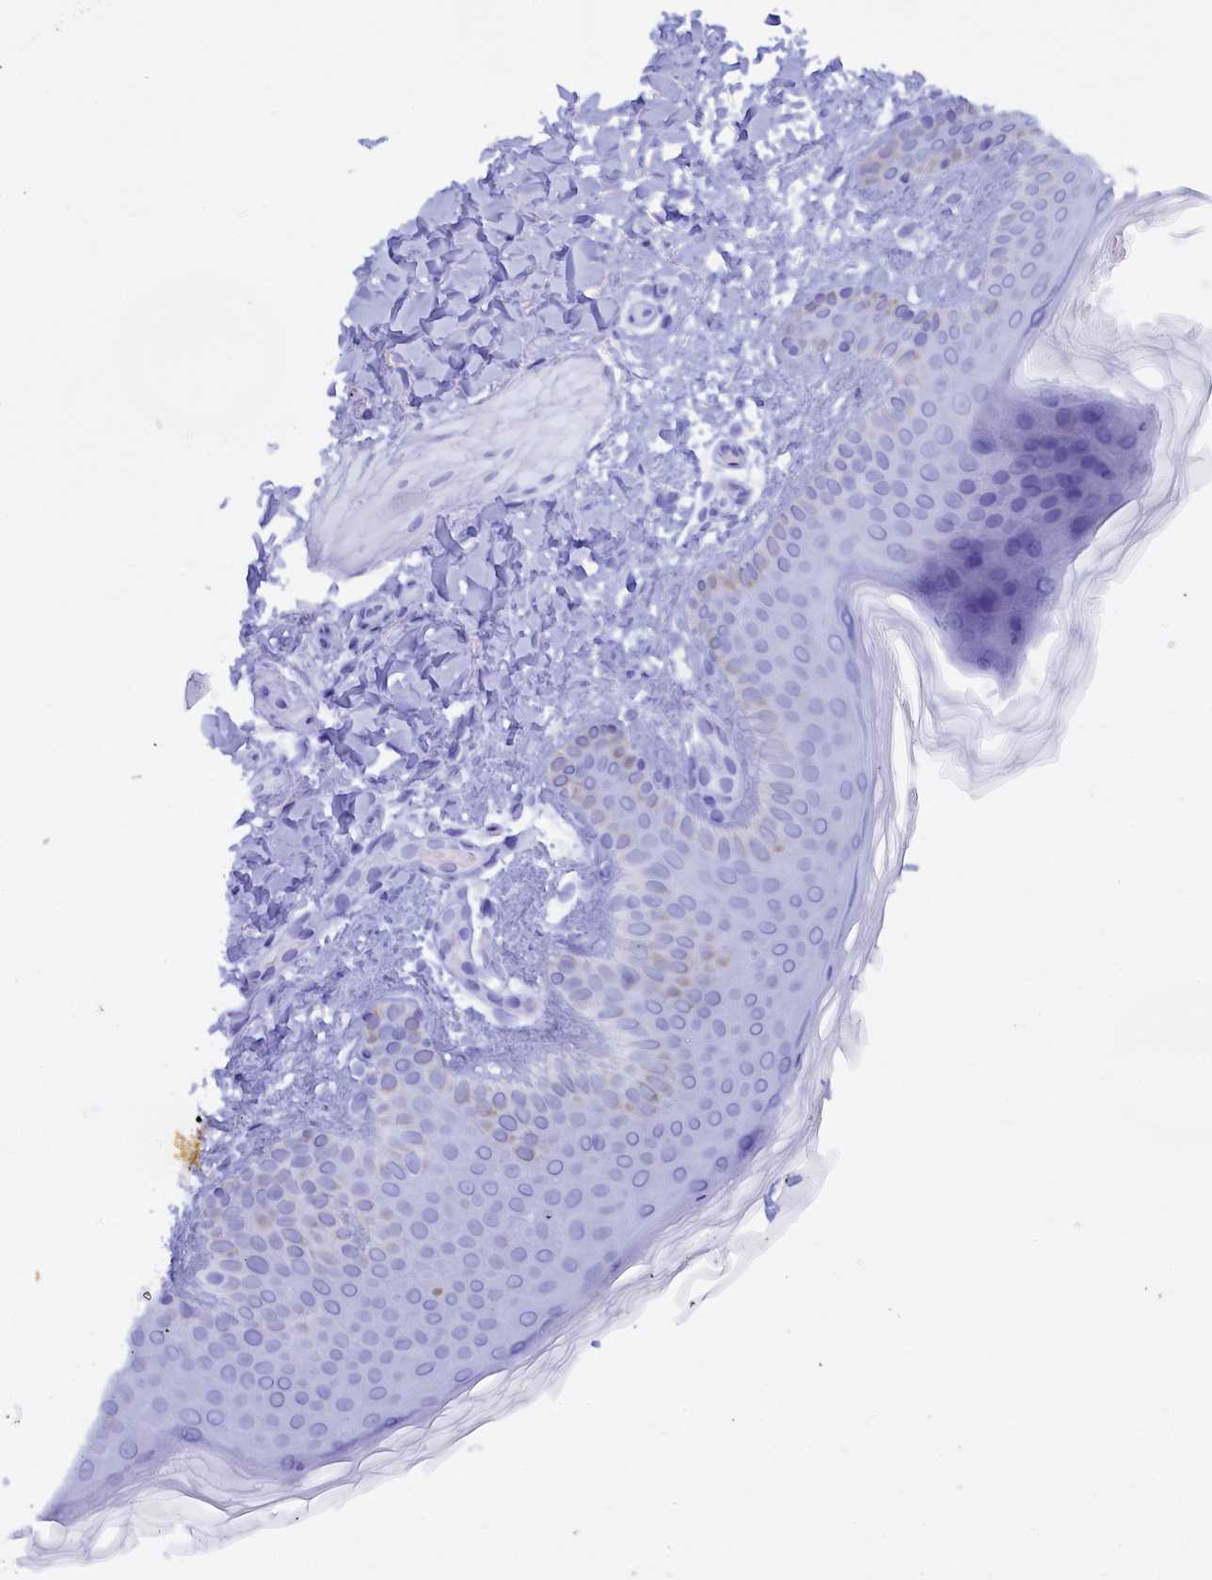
{"staining": {"intensity": "negative", "quantity": "none", "location": "none"}, "tissue": "skin", "cell_type": "Fibroblasts", "image_type": "normal", "snomed": [{"axis": "morphology", "description": "Normal tissue, NOS"}, {"axis": "topography", "description": "Skin"}], "caption": "IHC histopathology image of unremarkable skin: skin stained with DAB (3,3'-diaminobenzidine) demonstrates no significant protein positivity in fibroblasts.", "gene": "ZSWIM4", "patient": {"sex": "male", "age": 36}}